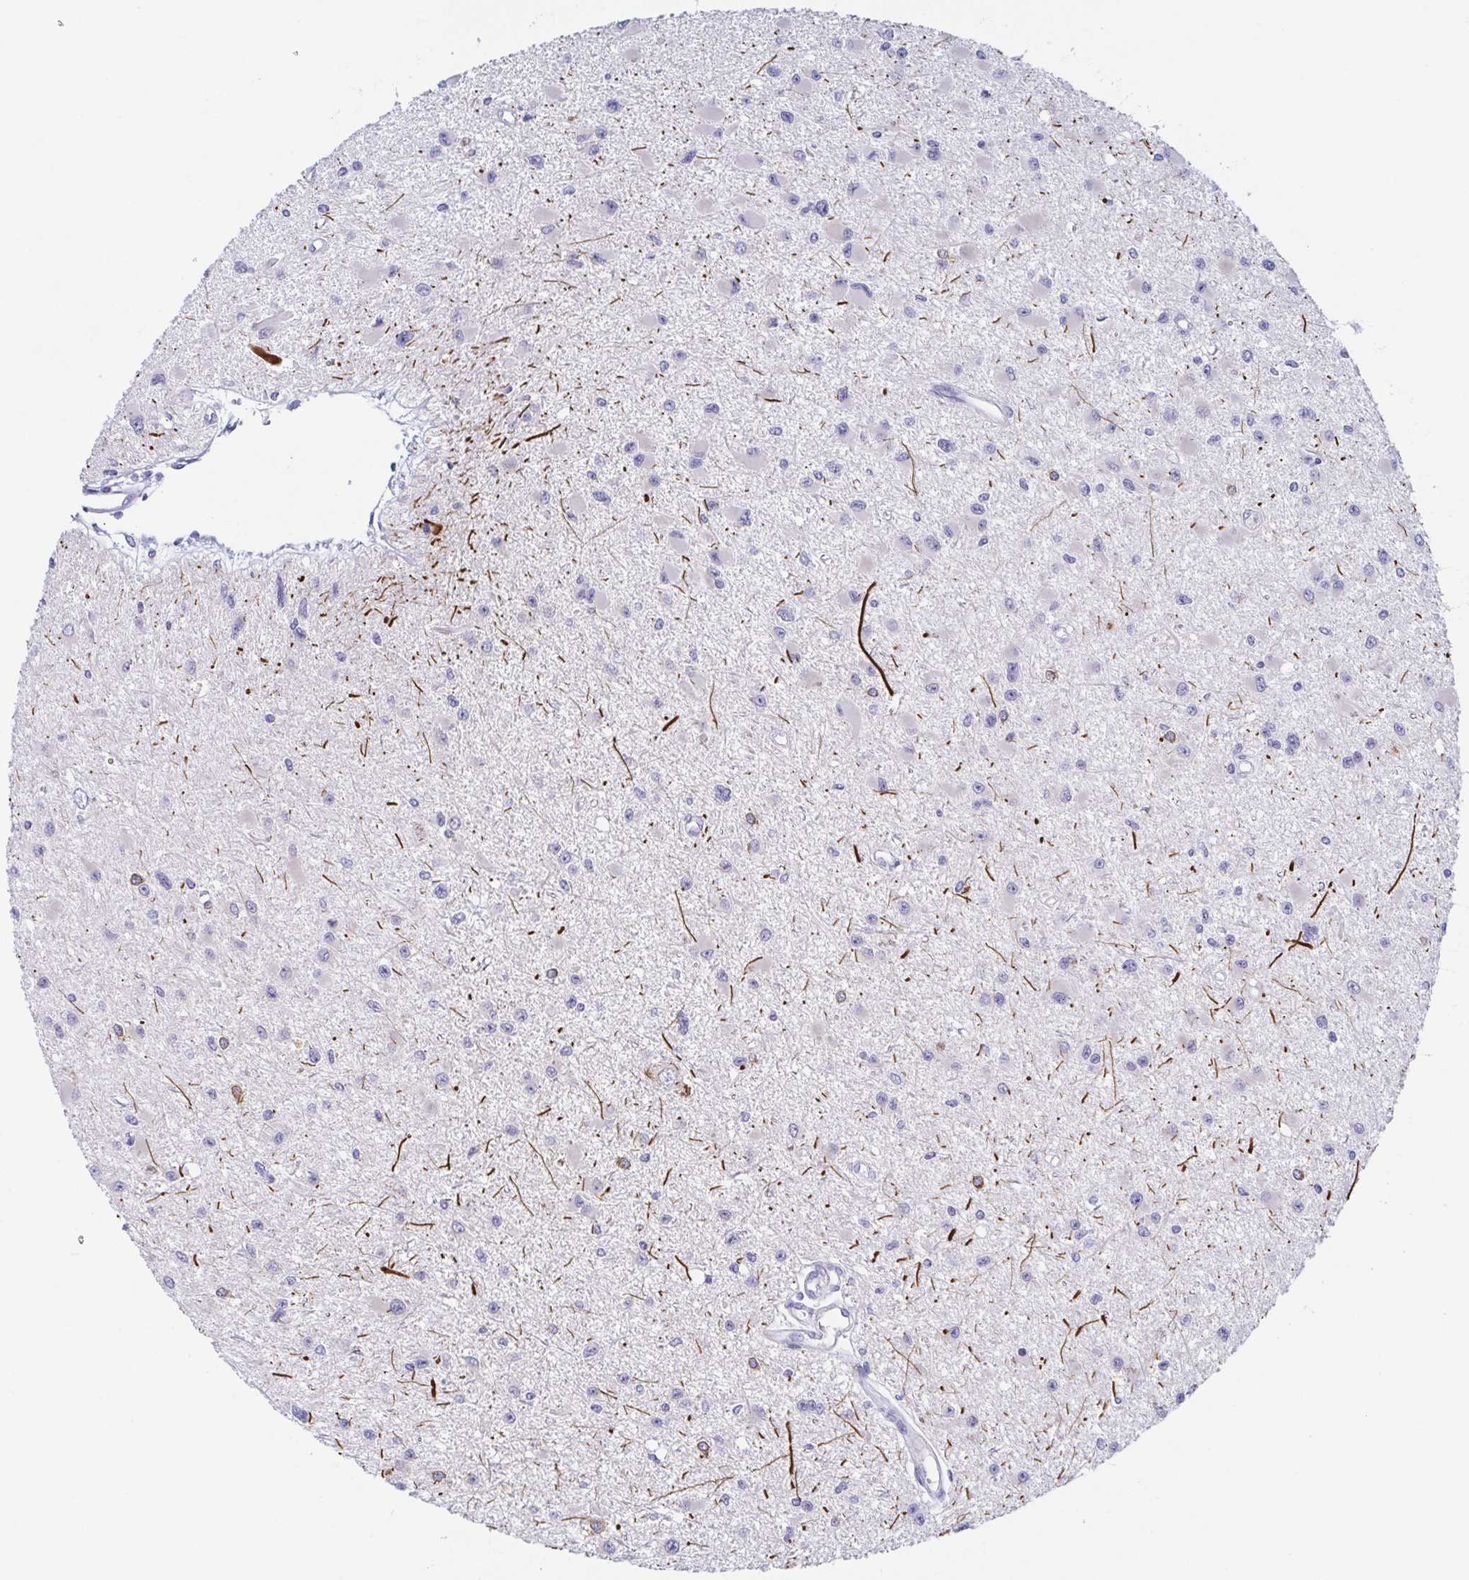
{"staining": {"intensity": "negative", "quantity": "none", "location": "none"}, "tissue": "glioma", "cell_type": "Tumor cells", "image_type": "cancer", "snomed": [{"axis": "morphology", "description": "Glioma, malignant, High grade"}, {"axis": "topography", "description": "Brain"}], "caption": "Immunohistochemical staining of human glioma displays no significant staining in tumor cells.", "gene": "HTR2A", "patient": {"sex": "male", "age": 54}}